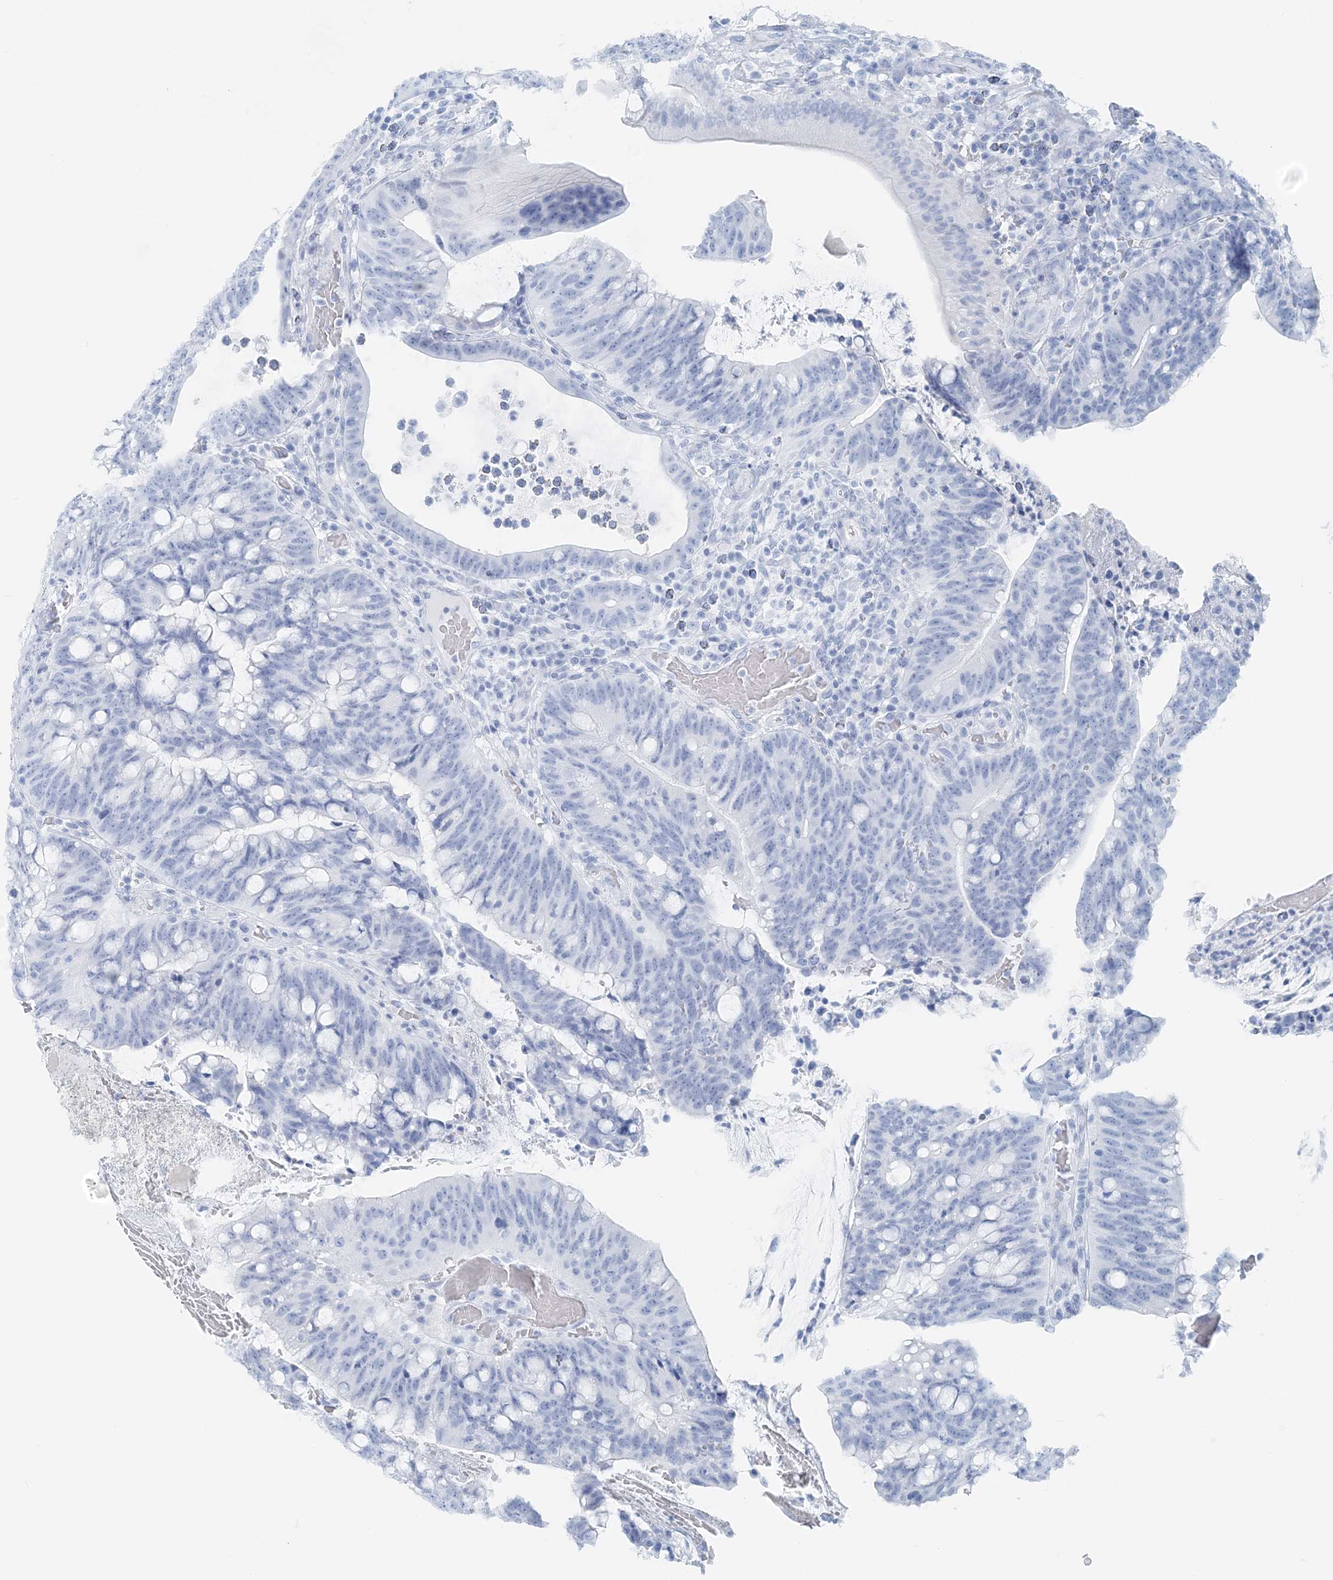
{"staining": {"intensity": "negative", "quantity": "none", "location": "none"}, "tissue": "colorectal cancer", "cell_type": "Tumor cells", "image_type": "cancer", "snomed": [{"axis": "morphology", "description": "Adenocarcinoma, NOS"}, {"axis": "topography", "description": "Colon"}], "caption": "Immunohistochemistry (IHC) photomicrograph of colorectal adenocarcinoma stained for a protein (brown), which shows no positivity in tumor cells.", "gene": "ATP11A", "patient": {"sex": "female", "age": 66}}